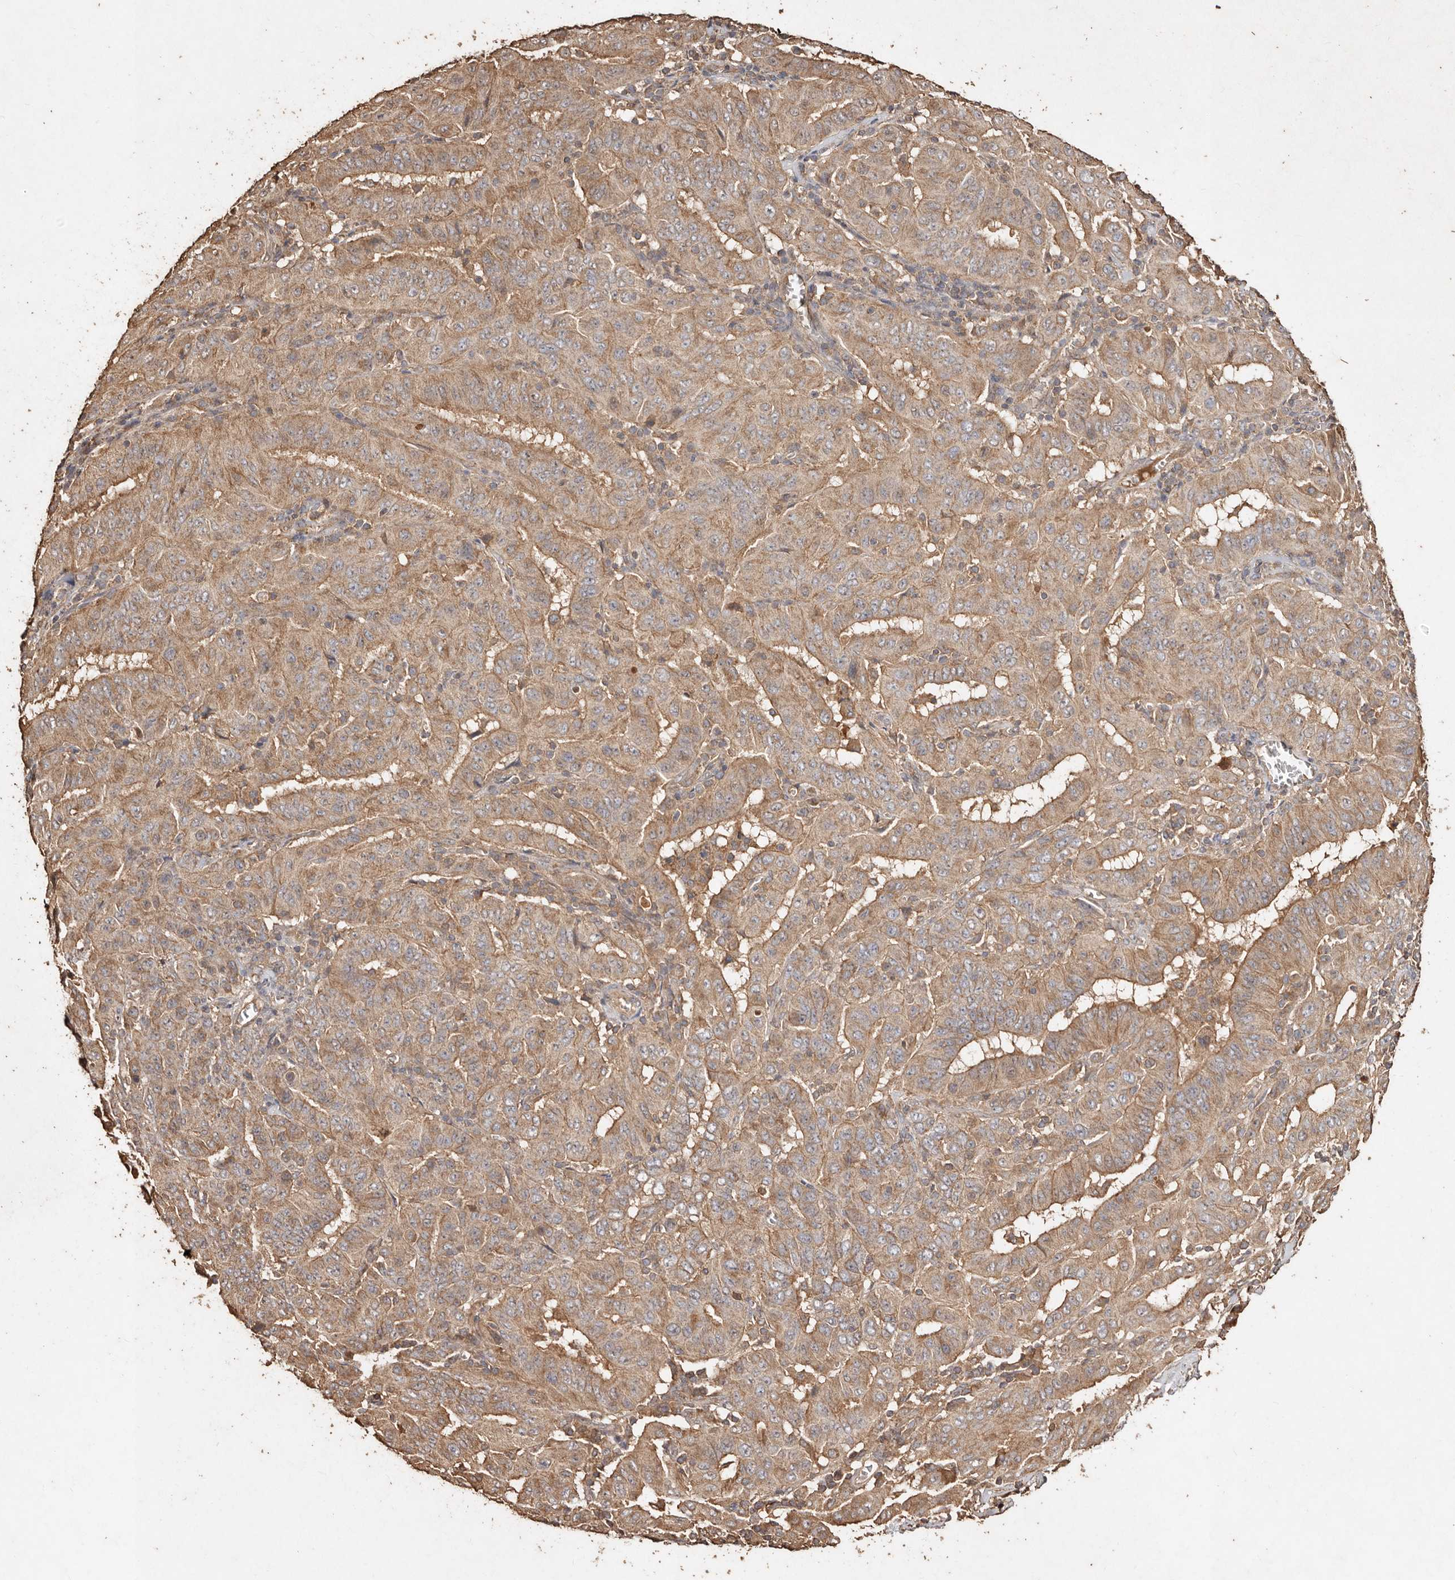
{"staining": {"intensity": "moderate", "quantity": ">75%", "location": "cytoplasmic/membranous"}, "tissue": "pancreatic cancer", "cell_type": "Tumor cells", "image_type": "cancer", "snomed": [{"axis": "morphology", "description": "Adenocarcinoma, NOS"}, {"axis": "topography", "description": "Pancreas"}], "caption": "IHC staining of pancreatic cancer, which shows medium levels of moderate cytoplasmic/membranous staining in about >75% of tumor cells indicating moderate cytoplasmic/membranous protein expression. The staining was performed using DAB (3,3'-diaminobenzidine) (brown) for protein detection and nuclei were counterstained in hematoxylin (blue).", "gene": "FARS2", "patient": {"sex": "male", "age": 63}}